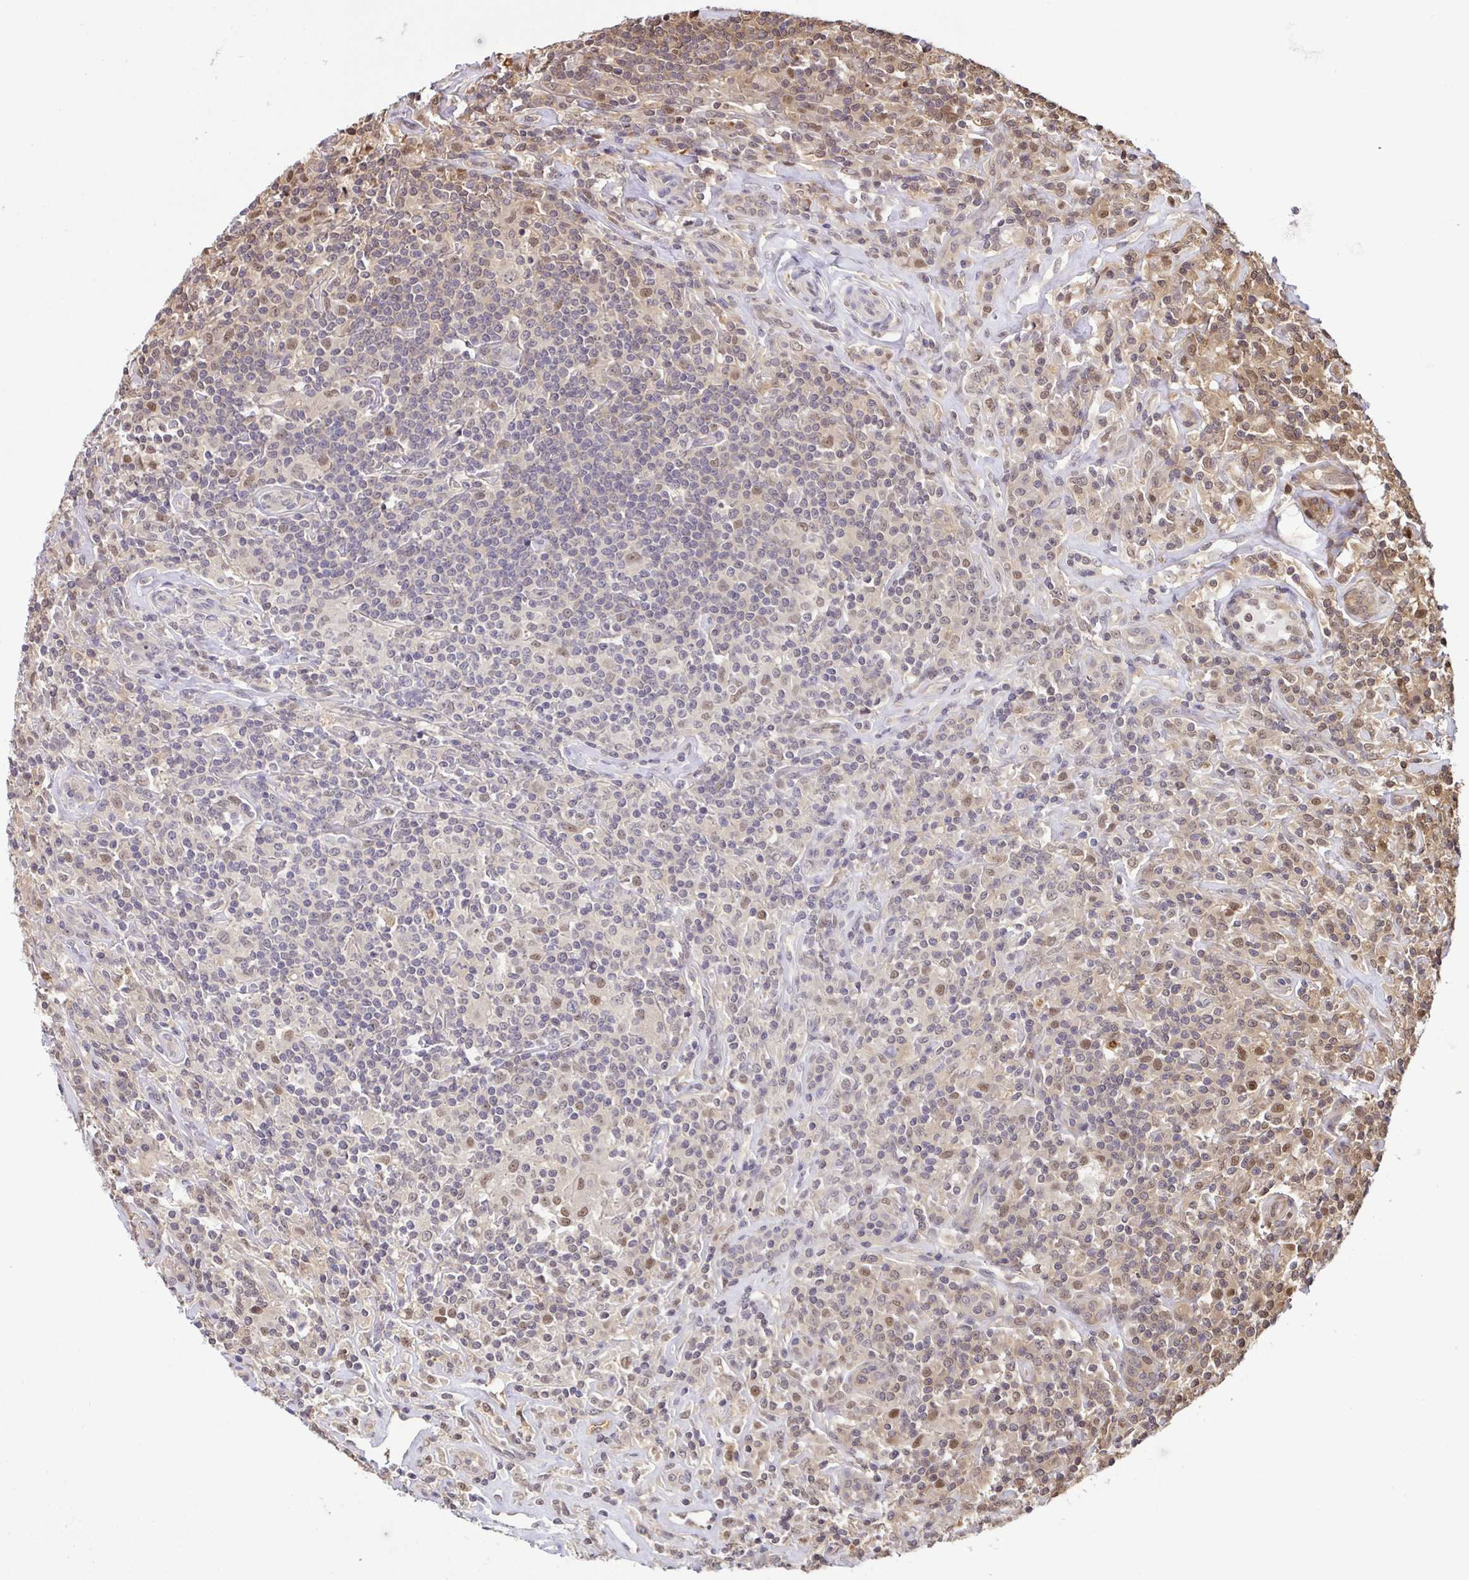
{"staining": {"intensity": "weak", "quantity": "<25%", "location": "nuclear"}, "tissue": "lymphoma", "cell_type": "Tumor cells", "image_type": "cancer", "snomed": [{"axis": "morphology", "description": "Hodgkin's disease, NOS"}, {"axis": "morphology", "description": "Hodgkin's lymphoma, nodular sclerosis"}, {"axis": "topography", "description": "Lymph node"}], "caption": "This is a micrograph of IHC staining of lymphoma, which shows no expression in tumor cells.", "gene": "PSMB9", "patient": {"sex": "female", "age": 10}}